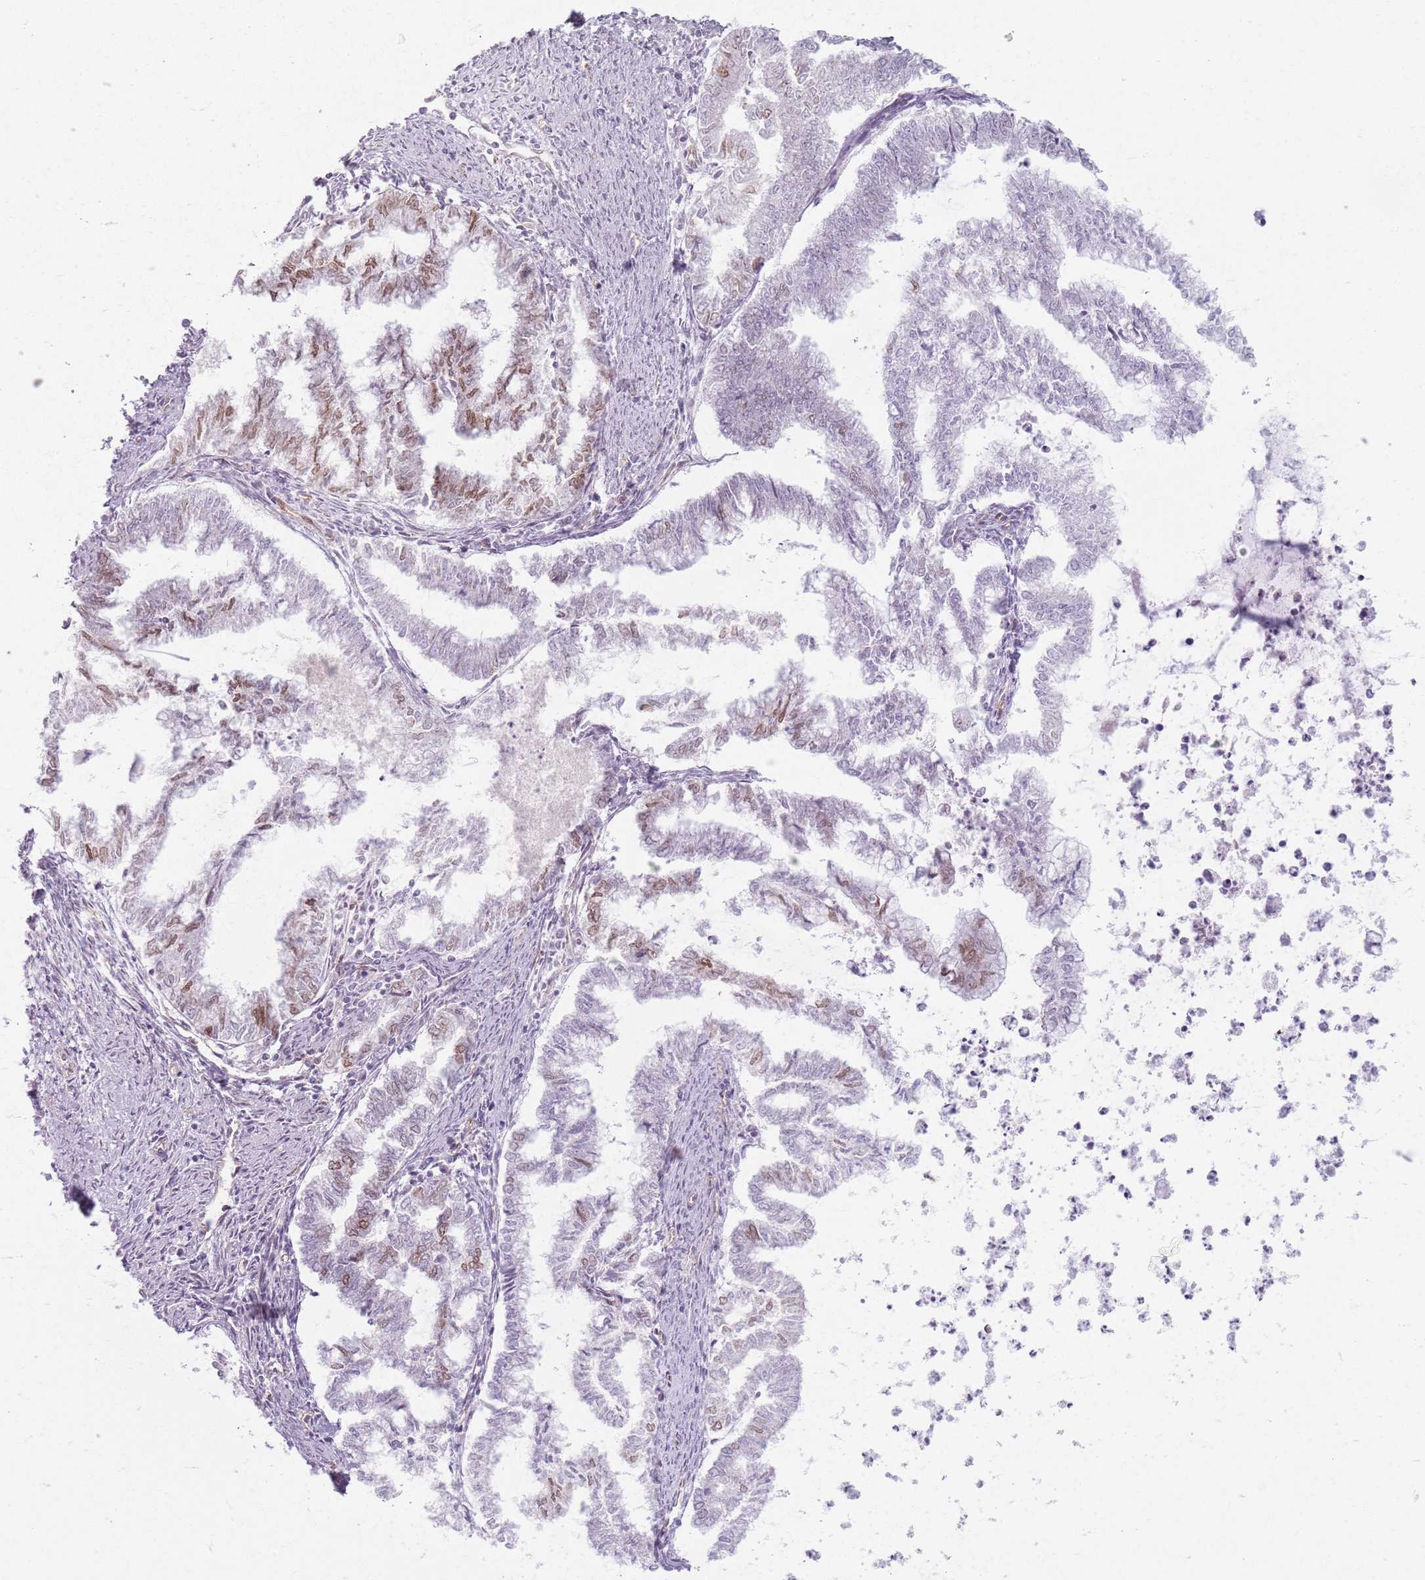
{"staining": {"intensity": "moderate", "quantity": "<25%", "location": "nuclear"}, "tissue": "endometrial cancer", "cell_type": "Tumor cells", "image_type": "cancer", "snomed": [{"axis": "morphology", "description": "Adenocarcinoma, NOS"}, {"axis": "topography", "description": "Endometrium"}], "caption": "DAB (3,3'-diaminobenzidine) immunohistochemical staining of endometrial cancer (adenocarcinoma) displays moderate nuclear protein expression in approximately <25% of tumor cells.", "gene": "KCNA5", "patient": {"sex": "female", "age": 79}}